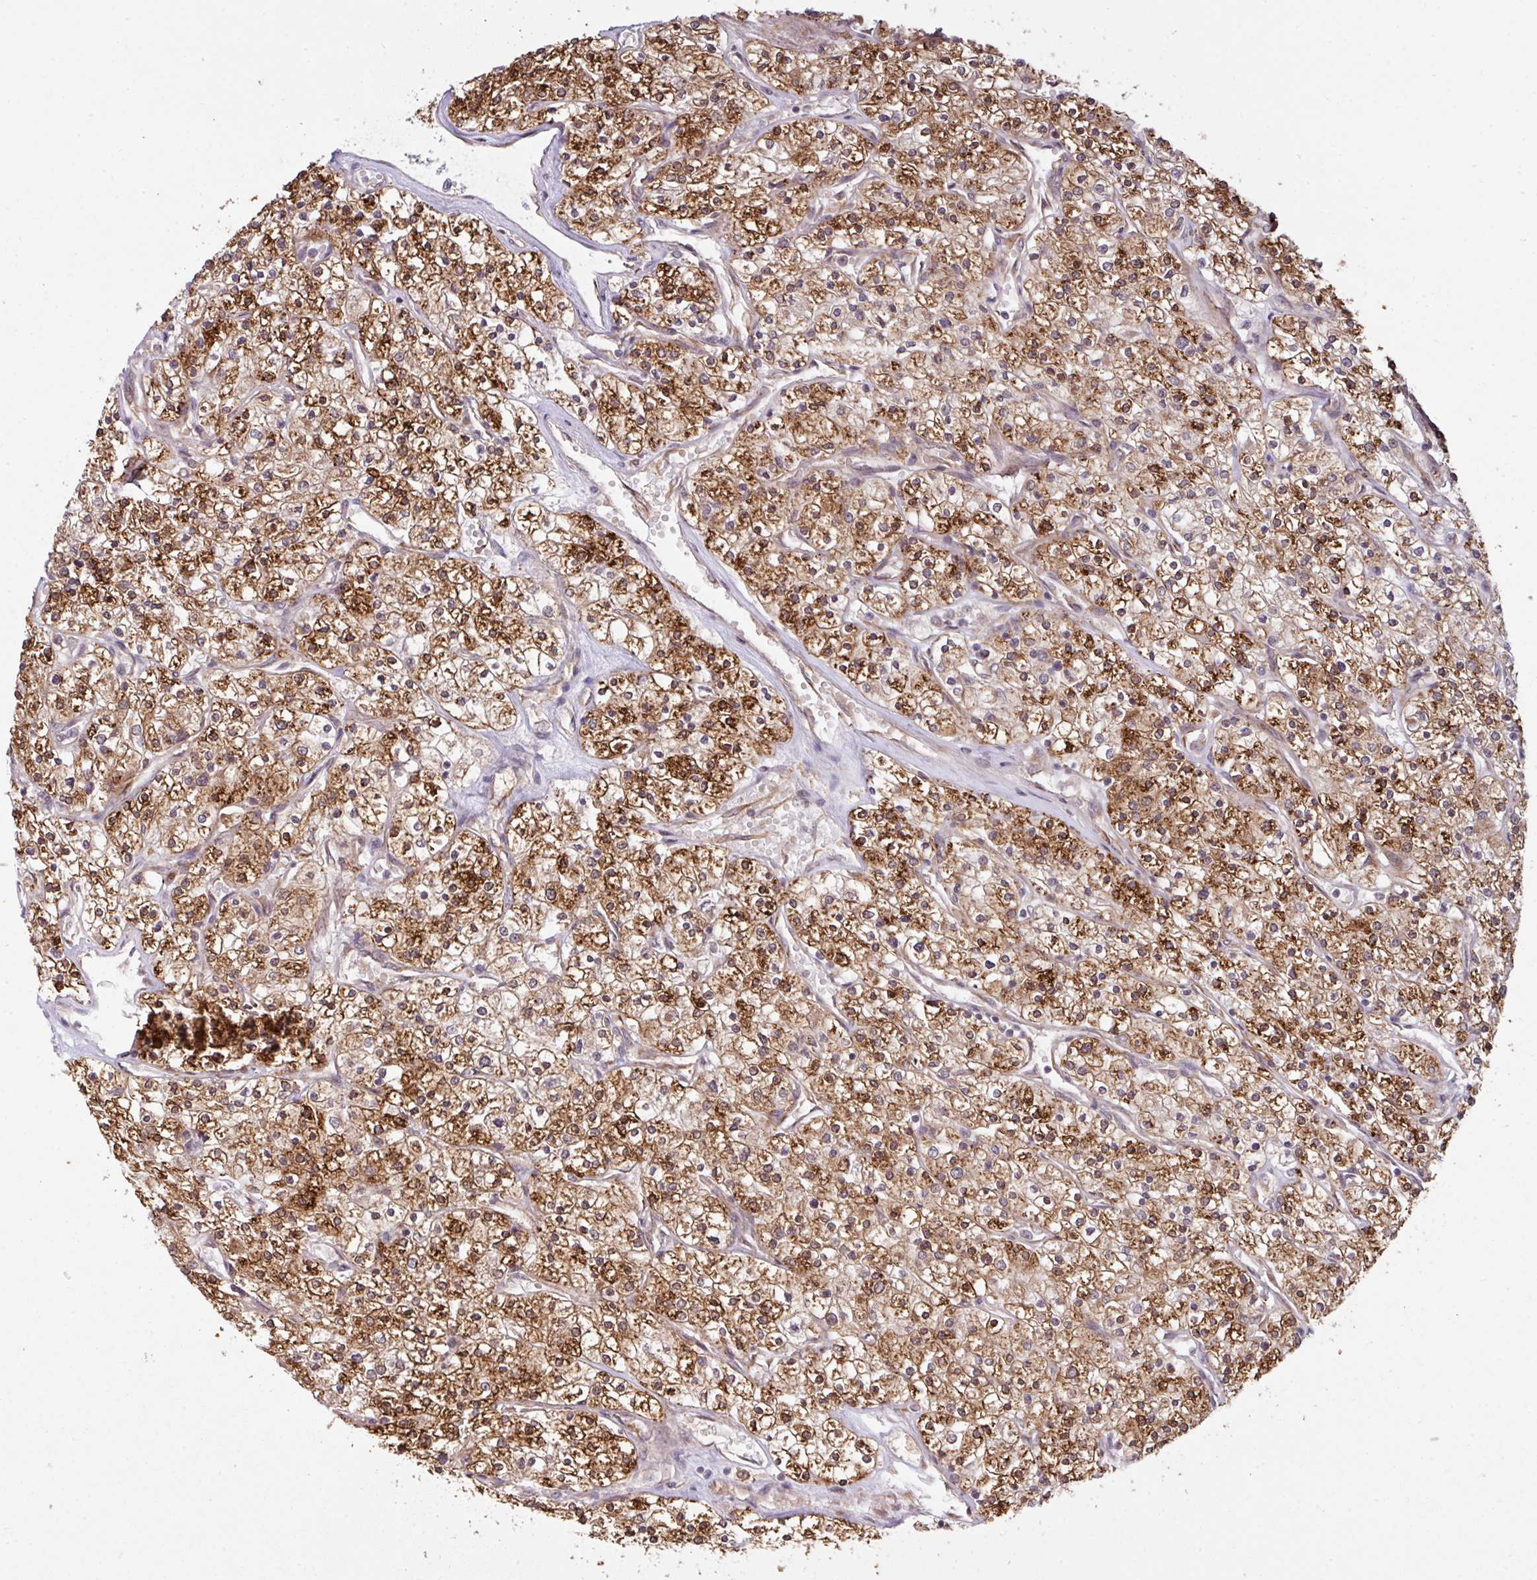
{"staining": {"intensity": "strong", "quantity": ">75%", "location": "cytoplasmic/membranous"}, "tissue": "renal cancer", "cell_type": "Tumor cells", "image_type": "cancer", "snomed": [{"axis": "morphology", "description": "Adenocarcinoma, NOS"}, {"axis": "topography", "description": "Kidney"}], "caption": "Tumor cells show high levels of strong cytoplasmic/membranous expression in approximately >75% of cells in renal cancer (adenocarcinoma). The protein of interest is stained brown, and the nuclei are stained in blue (DAB (3,3'-diaminobenzidine) IHC with brightfield microscopy, high magnification).", "gene": "CYFIP2", "patient": {"sex": "male", "age": 80}}